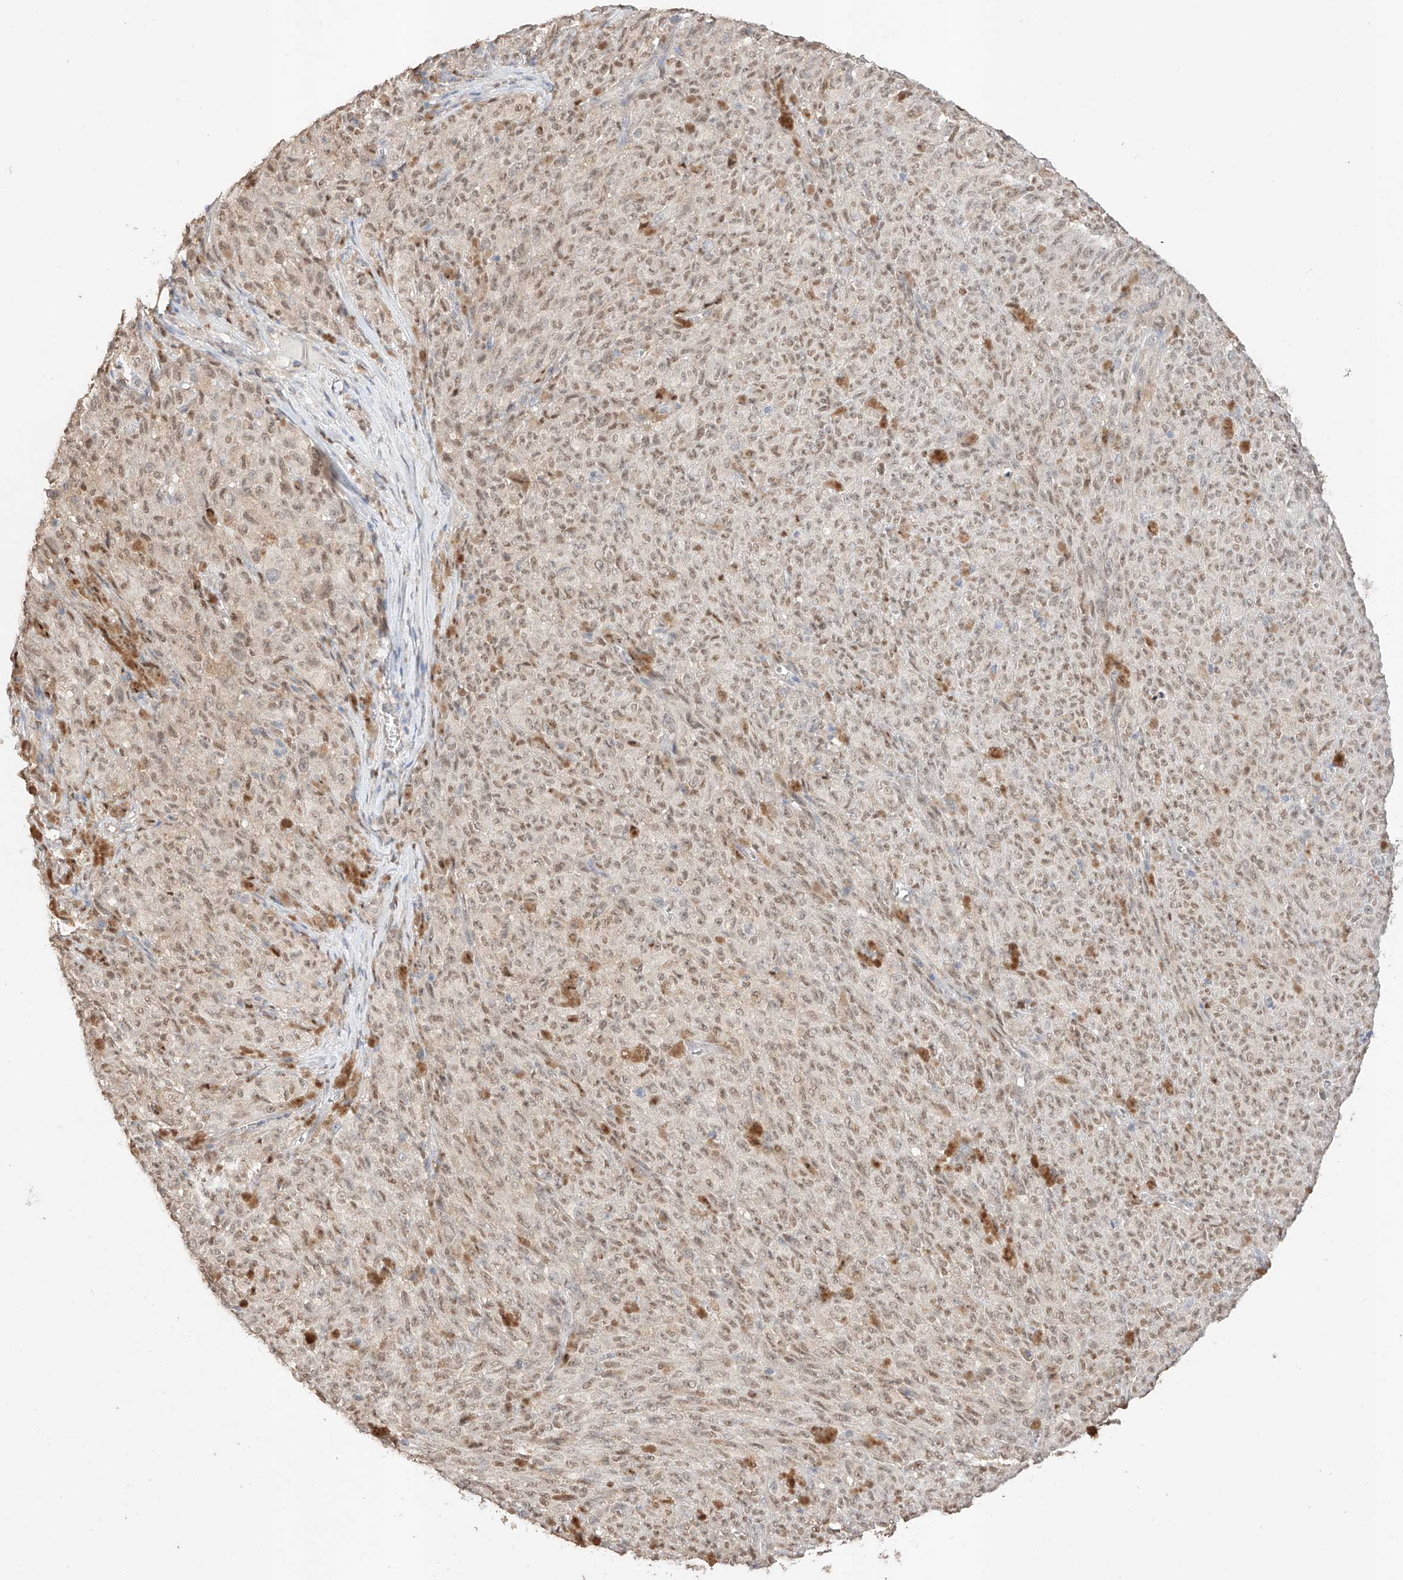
{"staining": {"intensity": "moderate", "quantity": ">75%", "location": "nuclear"}, "tissue": "melanoma", "cell_type": "Tumor cells", "image_type": "cancer", "snomed": [{"axis": "morphology", "description": "Malignant melanoma, NOS"}, {"axis": "topography", "description": "Skin"}], "caption": "IHC of malignant melanoma reveals medium levels of moderate nuclear positivity in approximately >75% of tumor cells.", "gene": "APIP", "patient": {"sex": "female", "age": 82}}